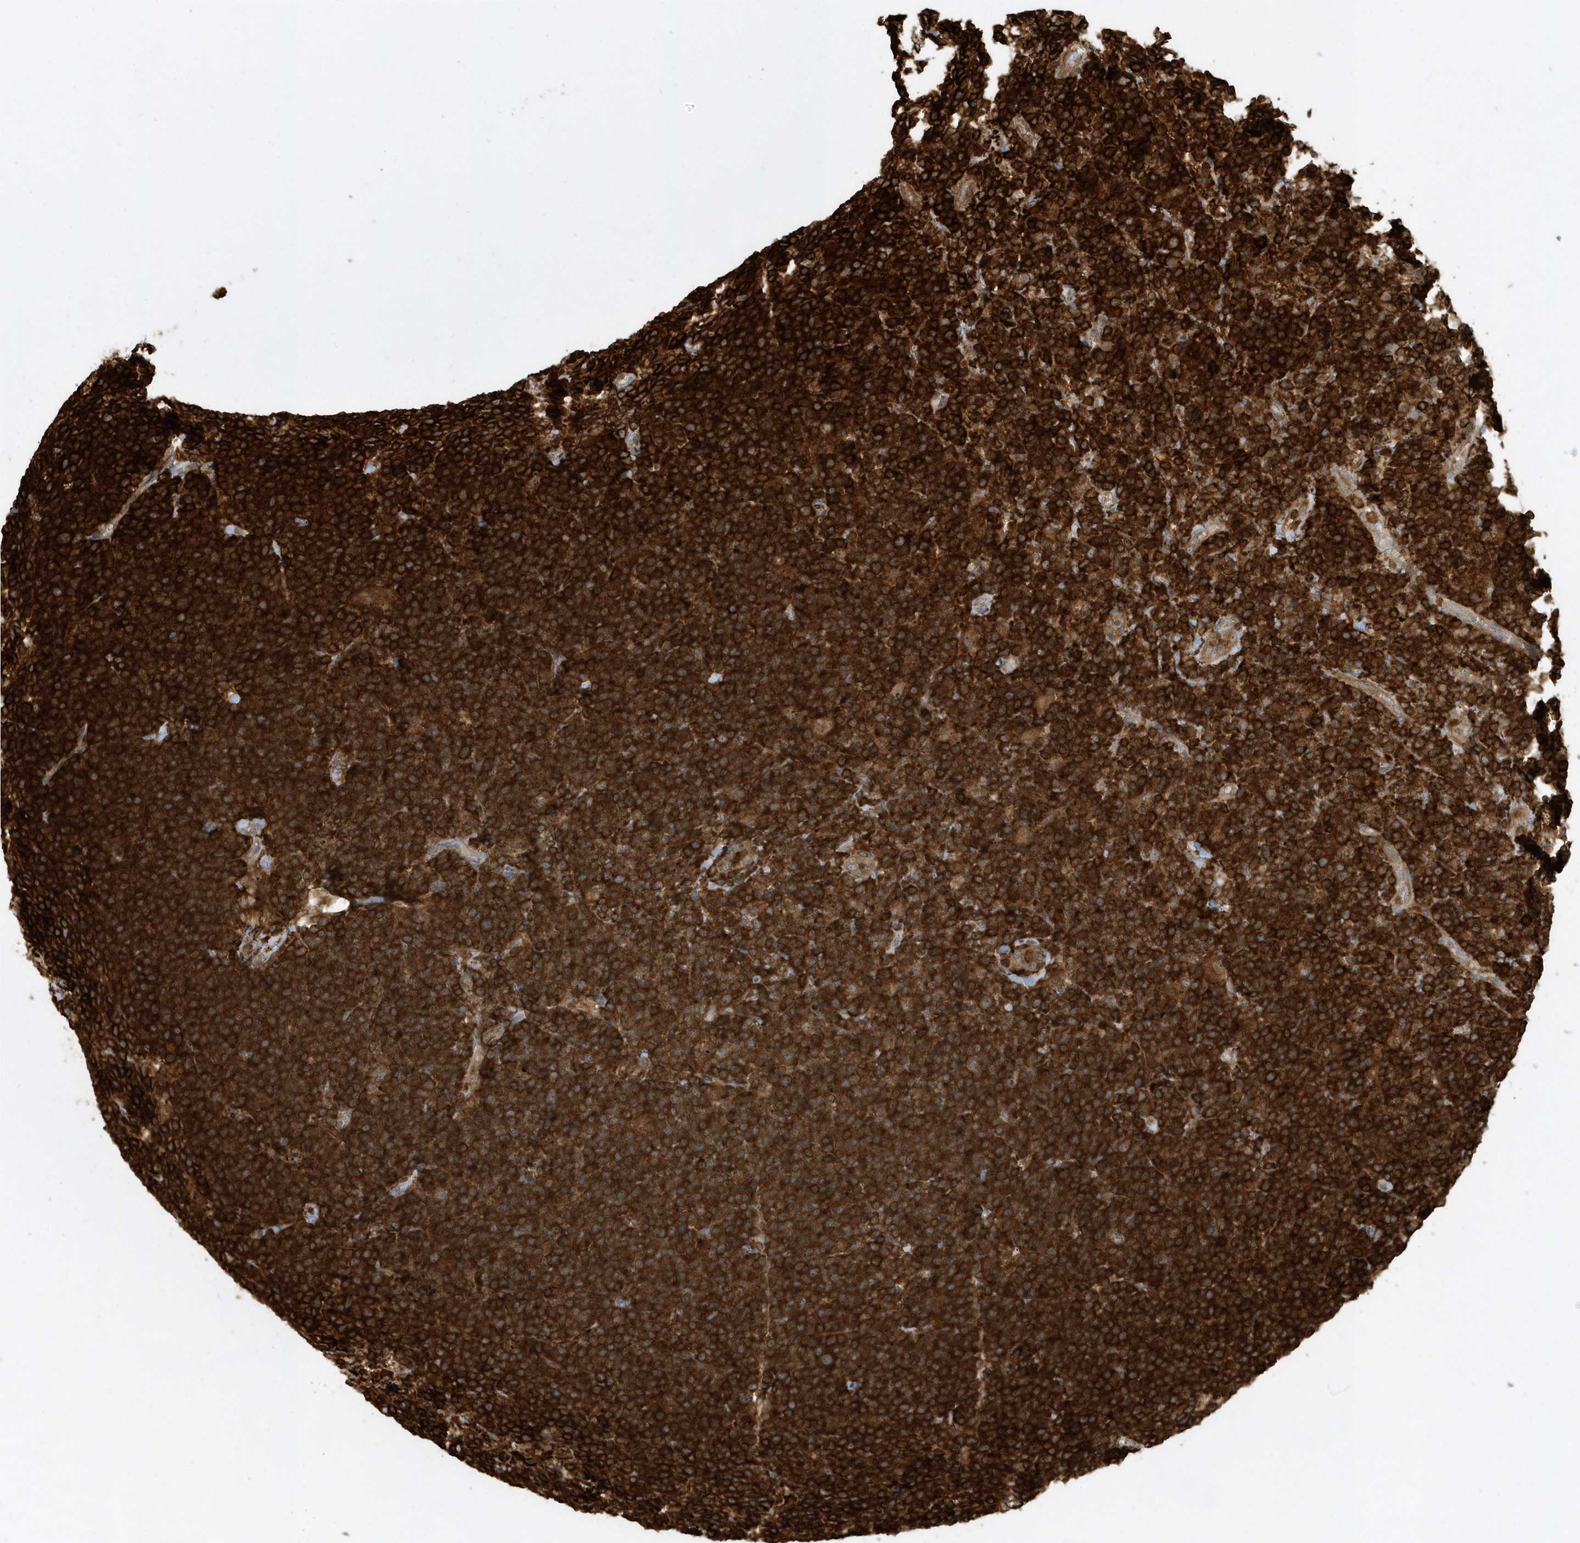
{"staining": {"intensity": "strong", "quantity": ">75%", "location": "cytoplasmic/membranous"}, "tissue": "lymphoma", "cell_type": "Tumor cells", "image_type": "cancer", "snomed": [{"axis": "morphology", "description": "Malignant lymphoma, non-Hodgkin's type, High grade"}, {"axis": "topography", "description": "Lymph node"}], "caption": "Tumor cells reveal strong cytoplasmic/membranous positivity in about >75% of cells in lymphoma.", "gene": "CLCN6", "patient": {"sex": "male", "age": 61}}